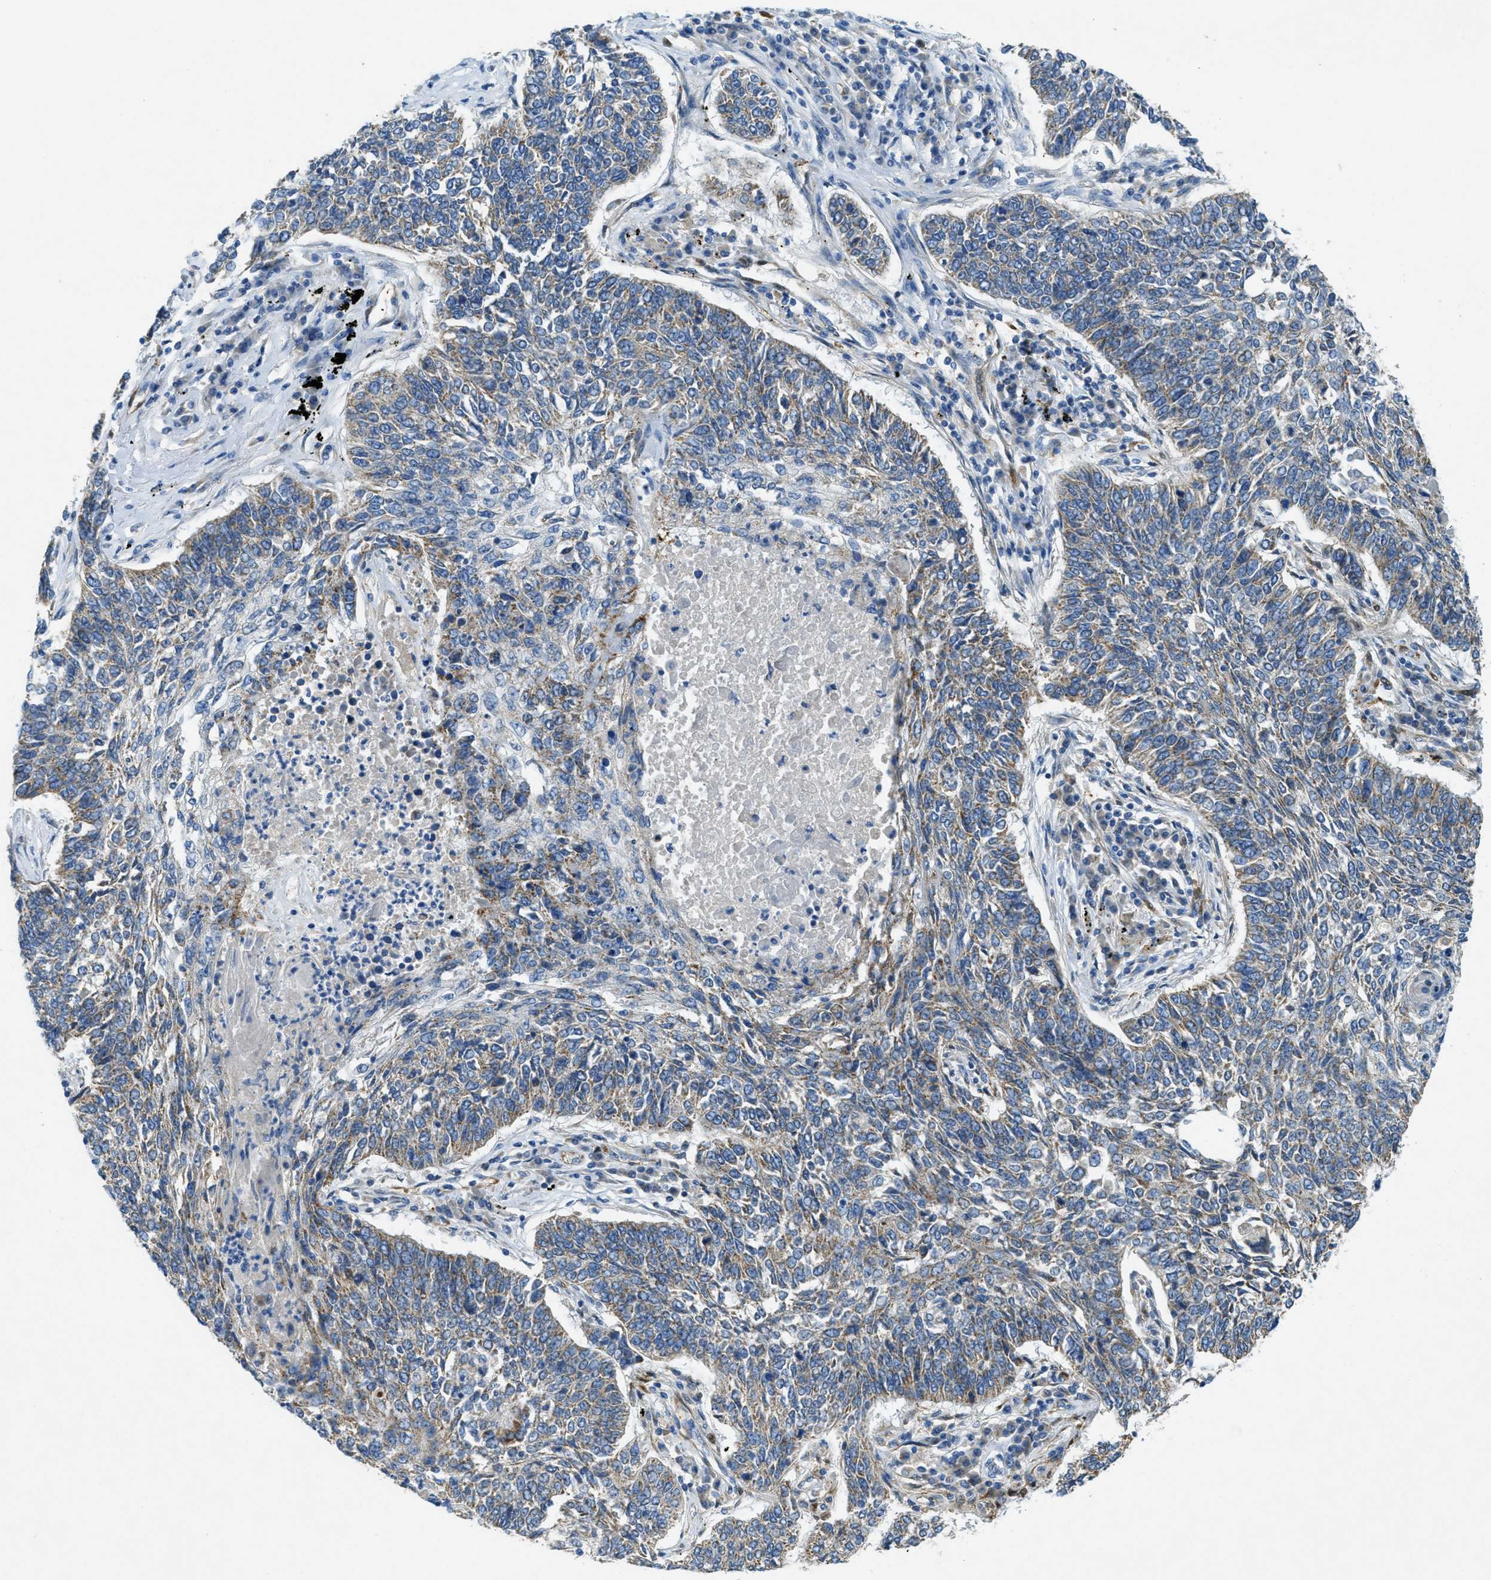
{"staining": {"intensity": "weak", "quantity": ">75%", "location": "cytoplasmic/membranous"}, "tissue": "lung cancer", "cell_type": "Tumor cells", "image_type": "cancer", "snomed": [{"axis": "morphology", "description": "Normal tissue, NOS"}, {"axis": "morphology", "description": "Squamous cell carcinoma, NOS"}, {"axis": "topography", "description": "Cartilage tissue"}, {"axis": "topography", "description": "Bronchus"}, {"axis": "topography", "description": "Lung"}], "caption": "Protein staining demonstrates weak cytoplasmic/membranous staining in about >75% of tumor cells in squamous cell carcinoma (lung).", "gene": "CYGB", "patient": {"sex": "female", "age": 49}}